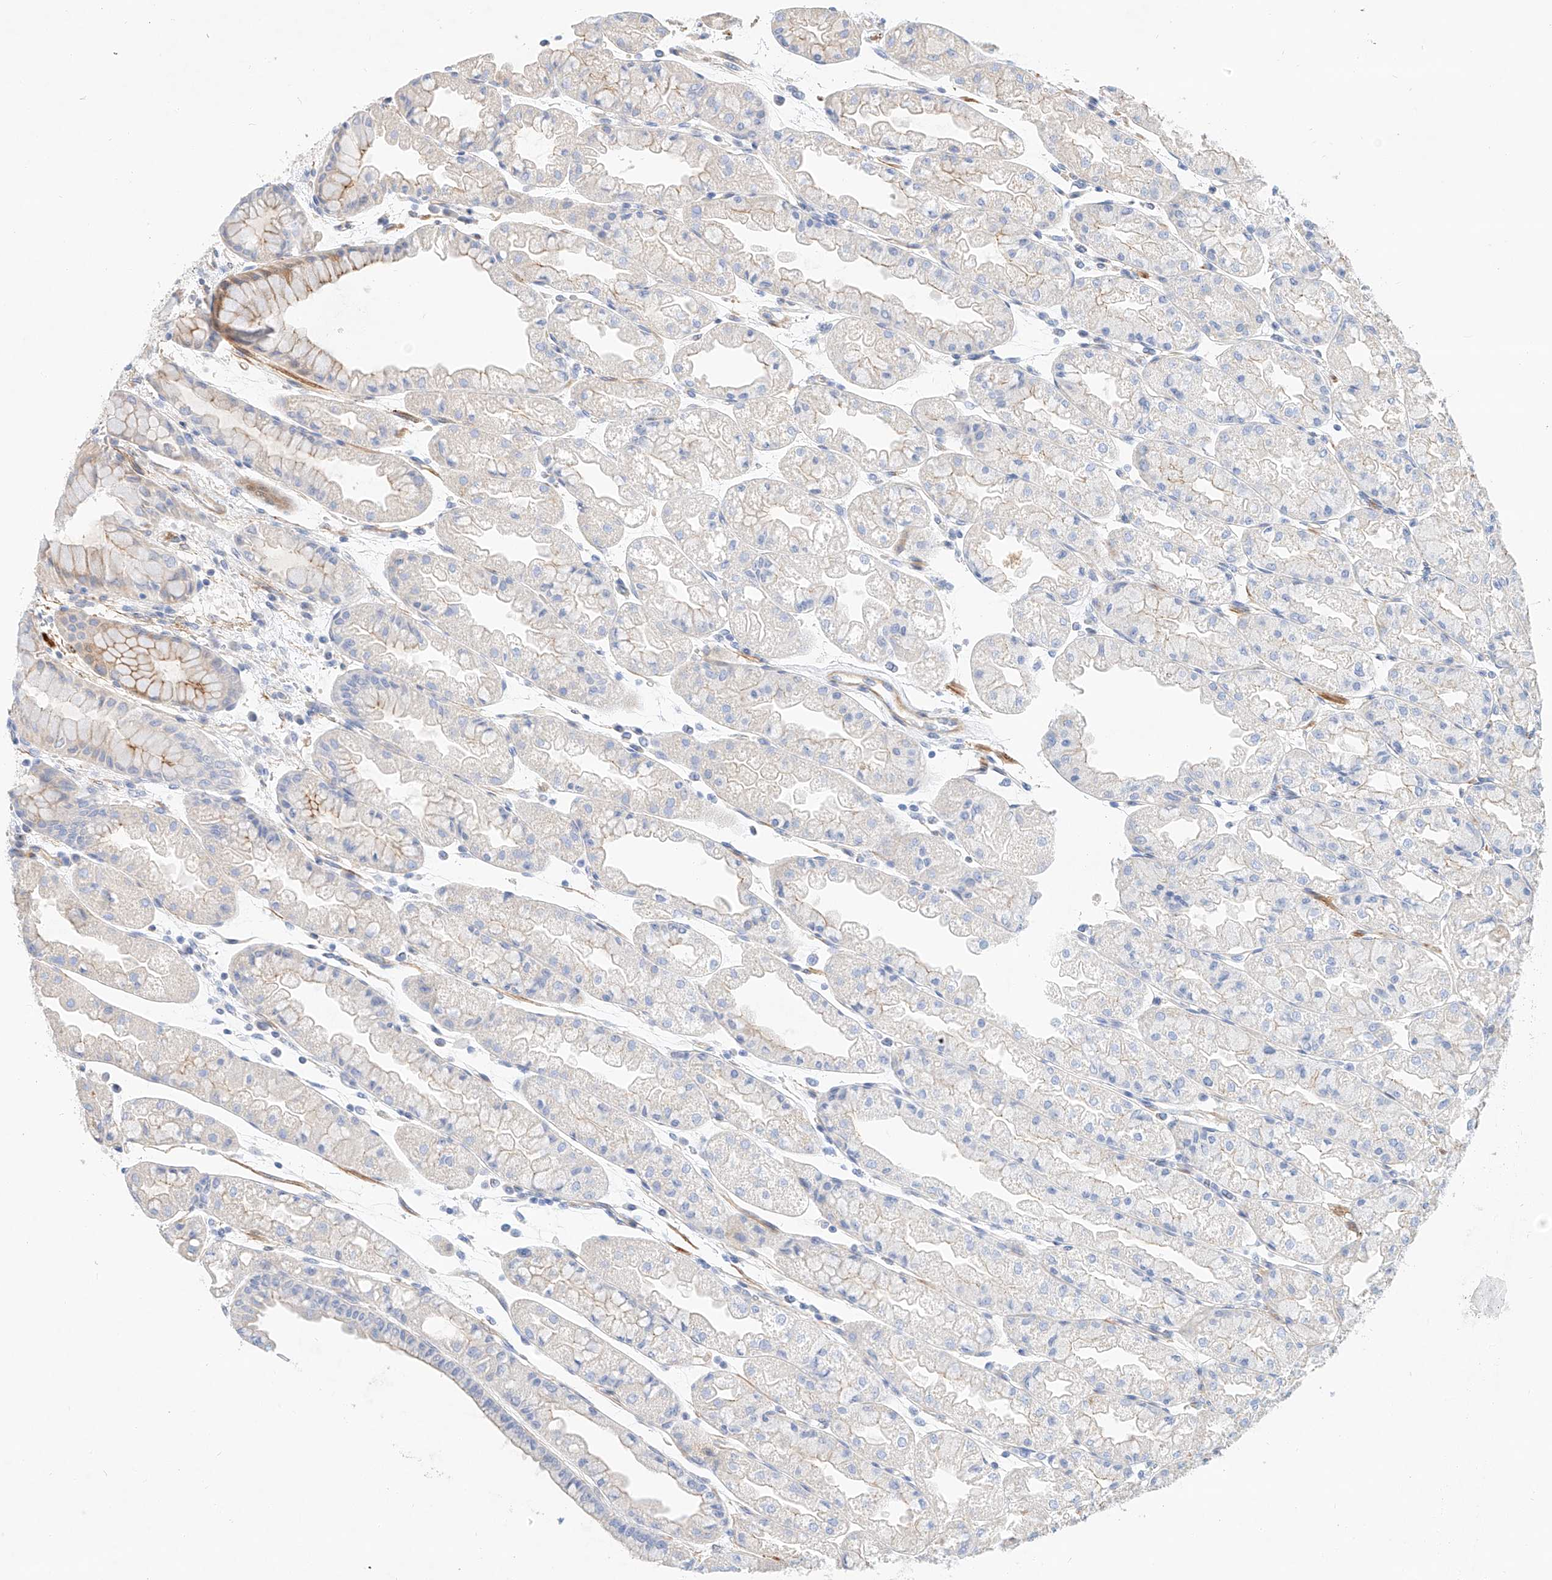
{"staining": {"intensity": "negative", "quantity": "none", "location": "none"}, "tissue": "stomach", "cell_type": "Glandular cells", "image_type": "normal", "snomed": [{"axis": "morphology", "description": "Normal tissue, NOS"}, {"axis": "topography", "description": "Stomach, upper"}], "caption": "Protein analysis of benign stomach reveals no significant positivity in glandular cells.", "gene": "KCNH5", "patient": {"sex": "male", "age": 47}}